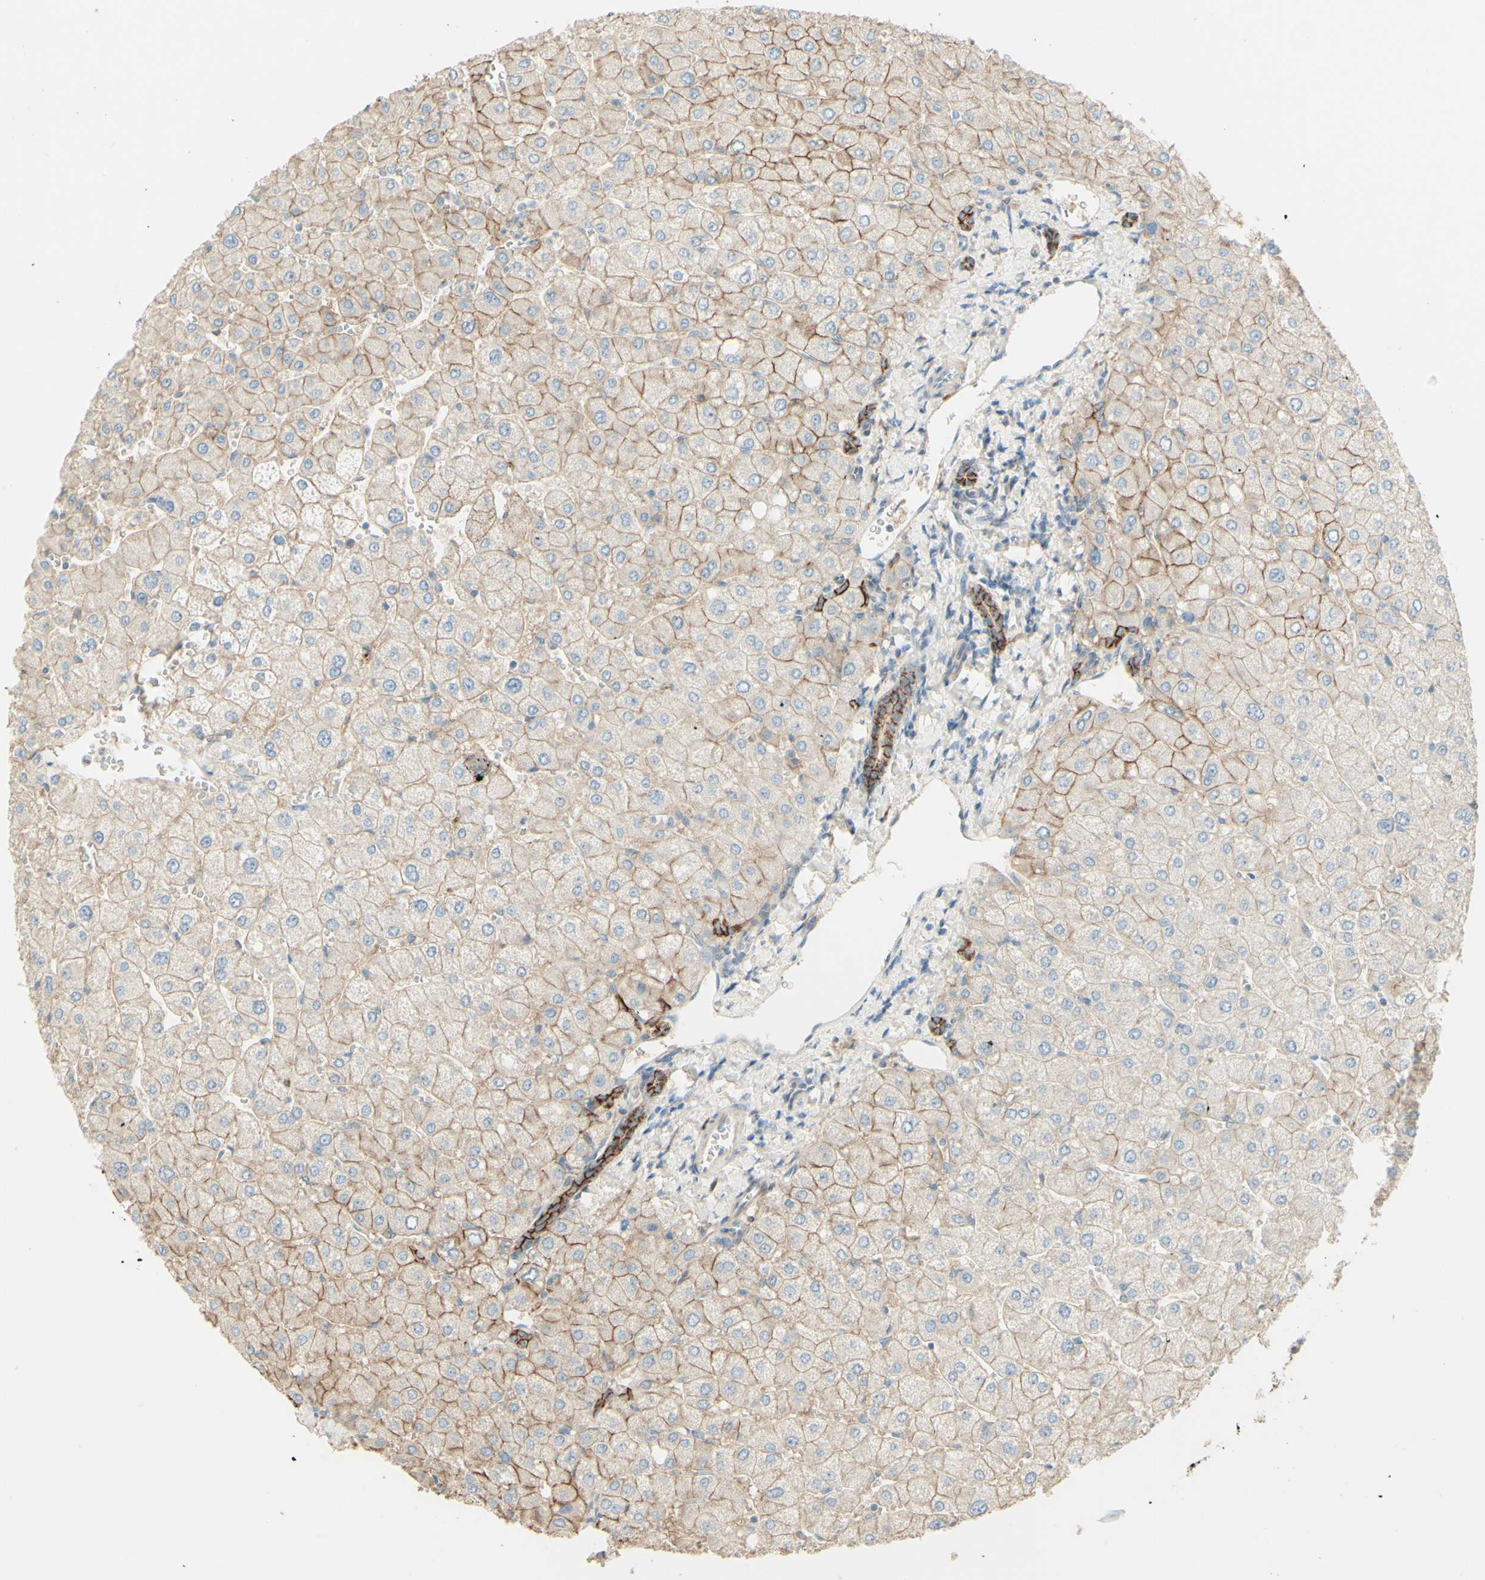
{"staining": {"intensity": "strong", "quantity": ">75%", "location": "cytoplasmic/membranous"}, "tissue": "liver", "cell_type": "Cholangiocytes", "image_type": "normal", "snomed": [{"axis": "morphology", "description": "Normal tissue, NOS"}, {"axis": "topography", "description": "Liver"}], "caption": "A high-resolution photomicrograph shows immunohistochemistry staining of normal liver, which displays strong cytoplasmic/membranous staining in approximately >75% of cholangiocytes.", "gene": "RNF149", "patient": {"sex": "male", "age": 55}}